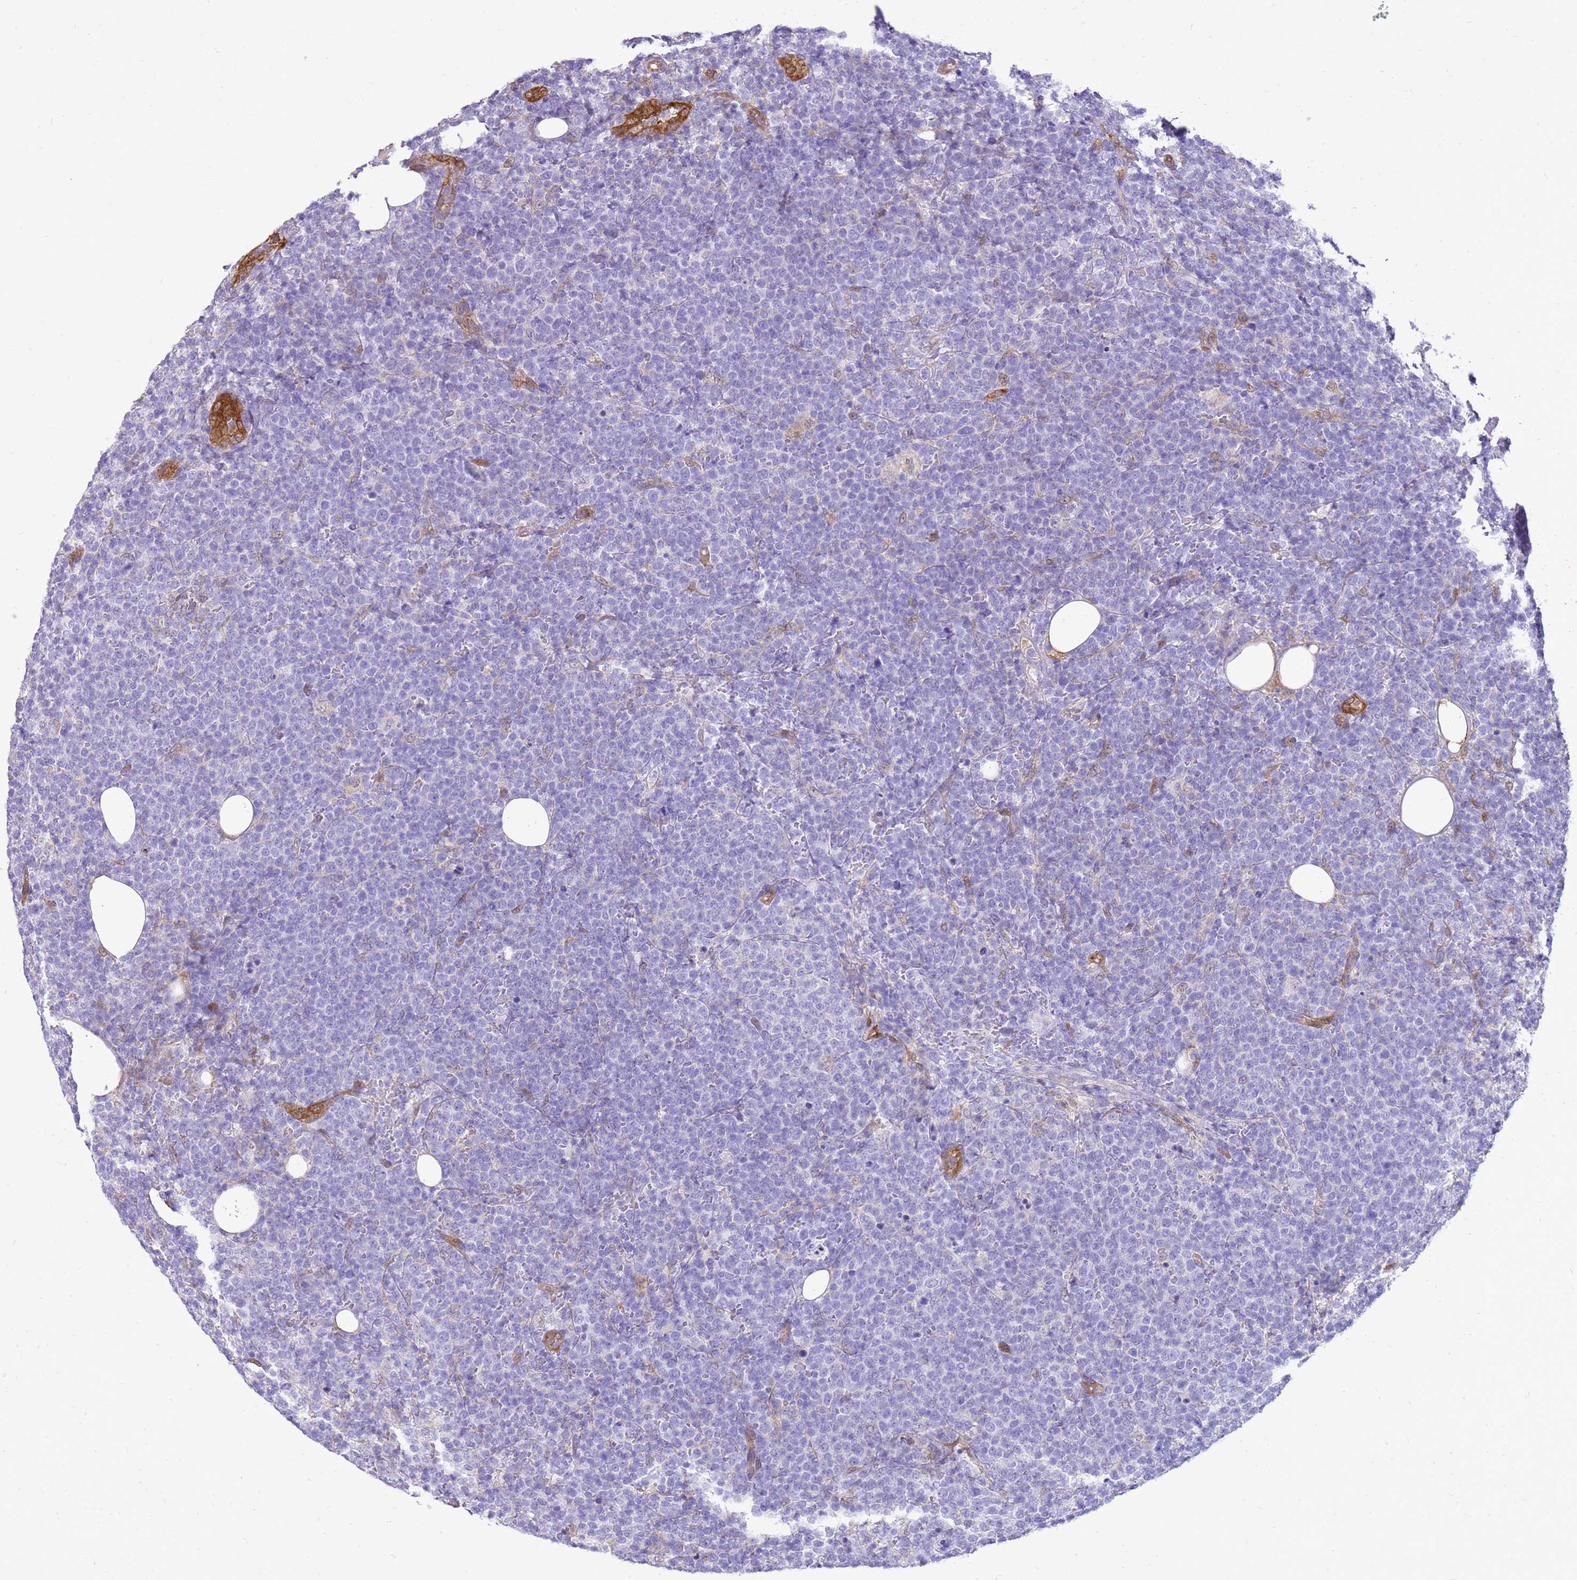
{"staining": {"intensity": "negative", "quantity": "none", "location": "none"}, "tissue": "lymphoma", "cell_type": "Tumor cells", "image_type": "cancer", "snomed": [{"axis": "morphology", "description": "Malignant lymphoma, non-Hodgkin's type, High grade"}, {"axis": "topography", "description": "Lymph node"}], "caption": "IHC of human high-grade malignant lymphoma, non-Hodgkin's type displays no expression in tumor cells. (Brightfield microscopy of DAB IHC at high magnification).", "gene": "SULT1E1", "patient": {"sex": "male", "age": 61}}